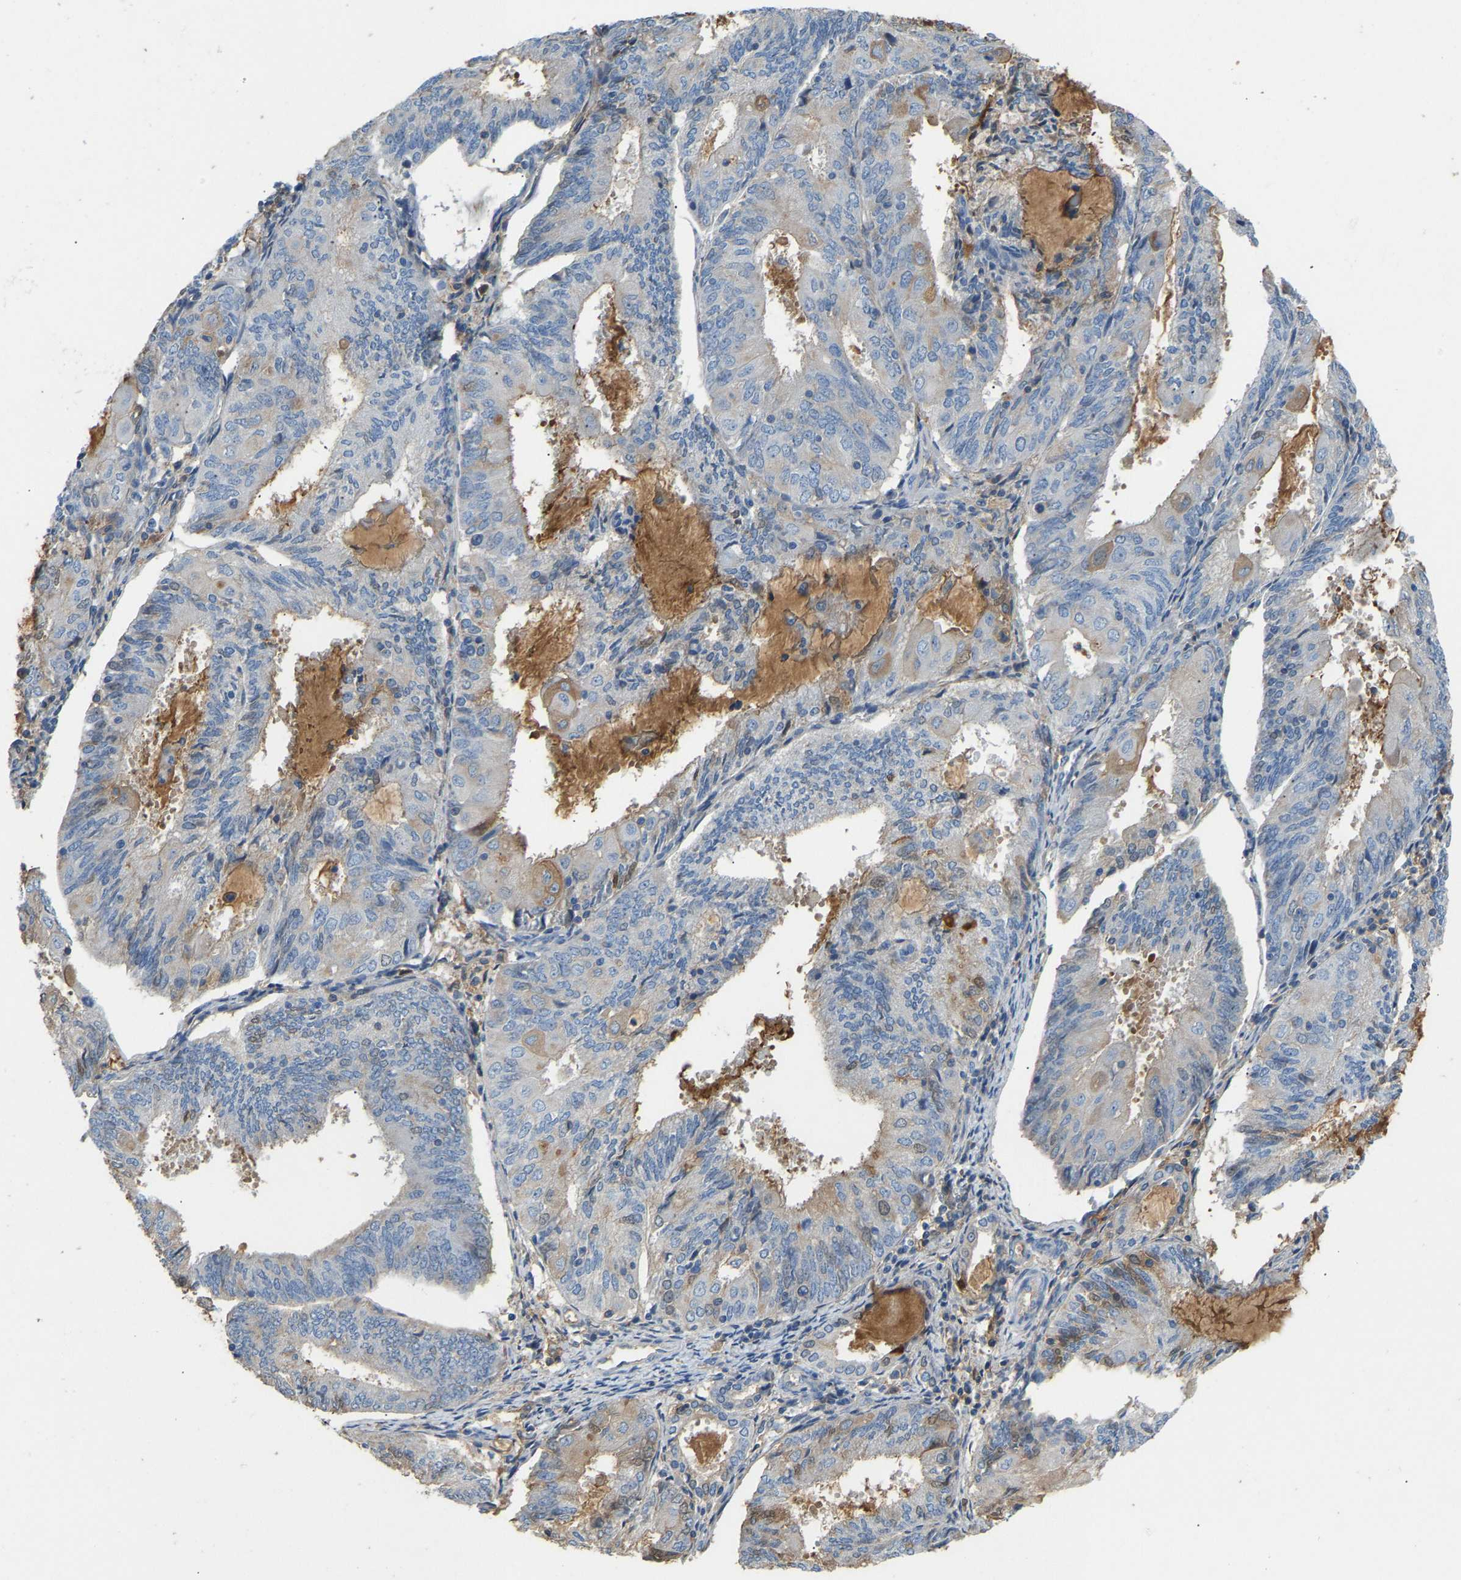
{"staining": {"intensity": "weak", "quantity": "<25%", "location": "cytoplasmic/membranous"}, "tissue": "endometrial cancer", "cell_type": "Tumor cells", "image_type": "cancer", "snomed": [{"axis": "morphology", "description": "Adenocarcinoma, NOS"}, {"axis": "topography", "description": "Endometrium"}], "caption": "DAB immunohistochemical staining of endometrial adenocarcinoma demonstrates no significant positivity in tumor cells. (DAB immunohistochemistry (IHC) visualized using brightfield microscopy, high magnification).", "gene": "STC1", "patient": {"sex": "female", "age": 81}}